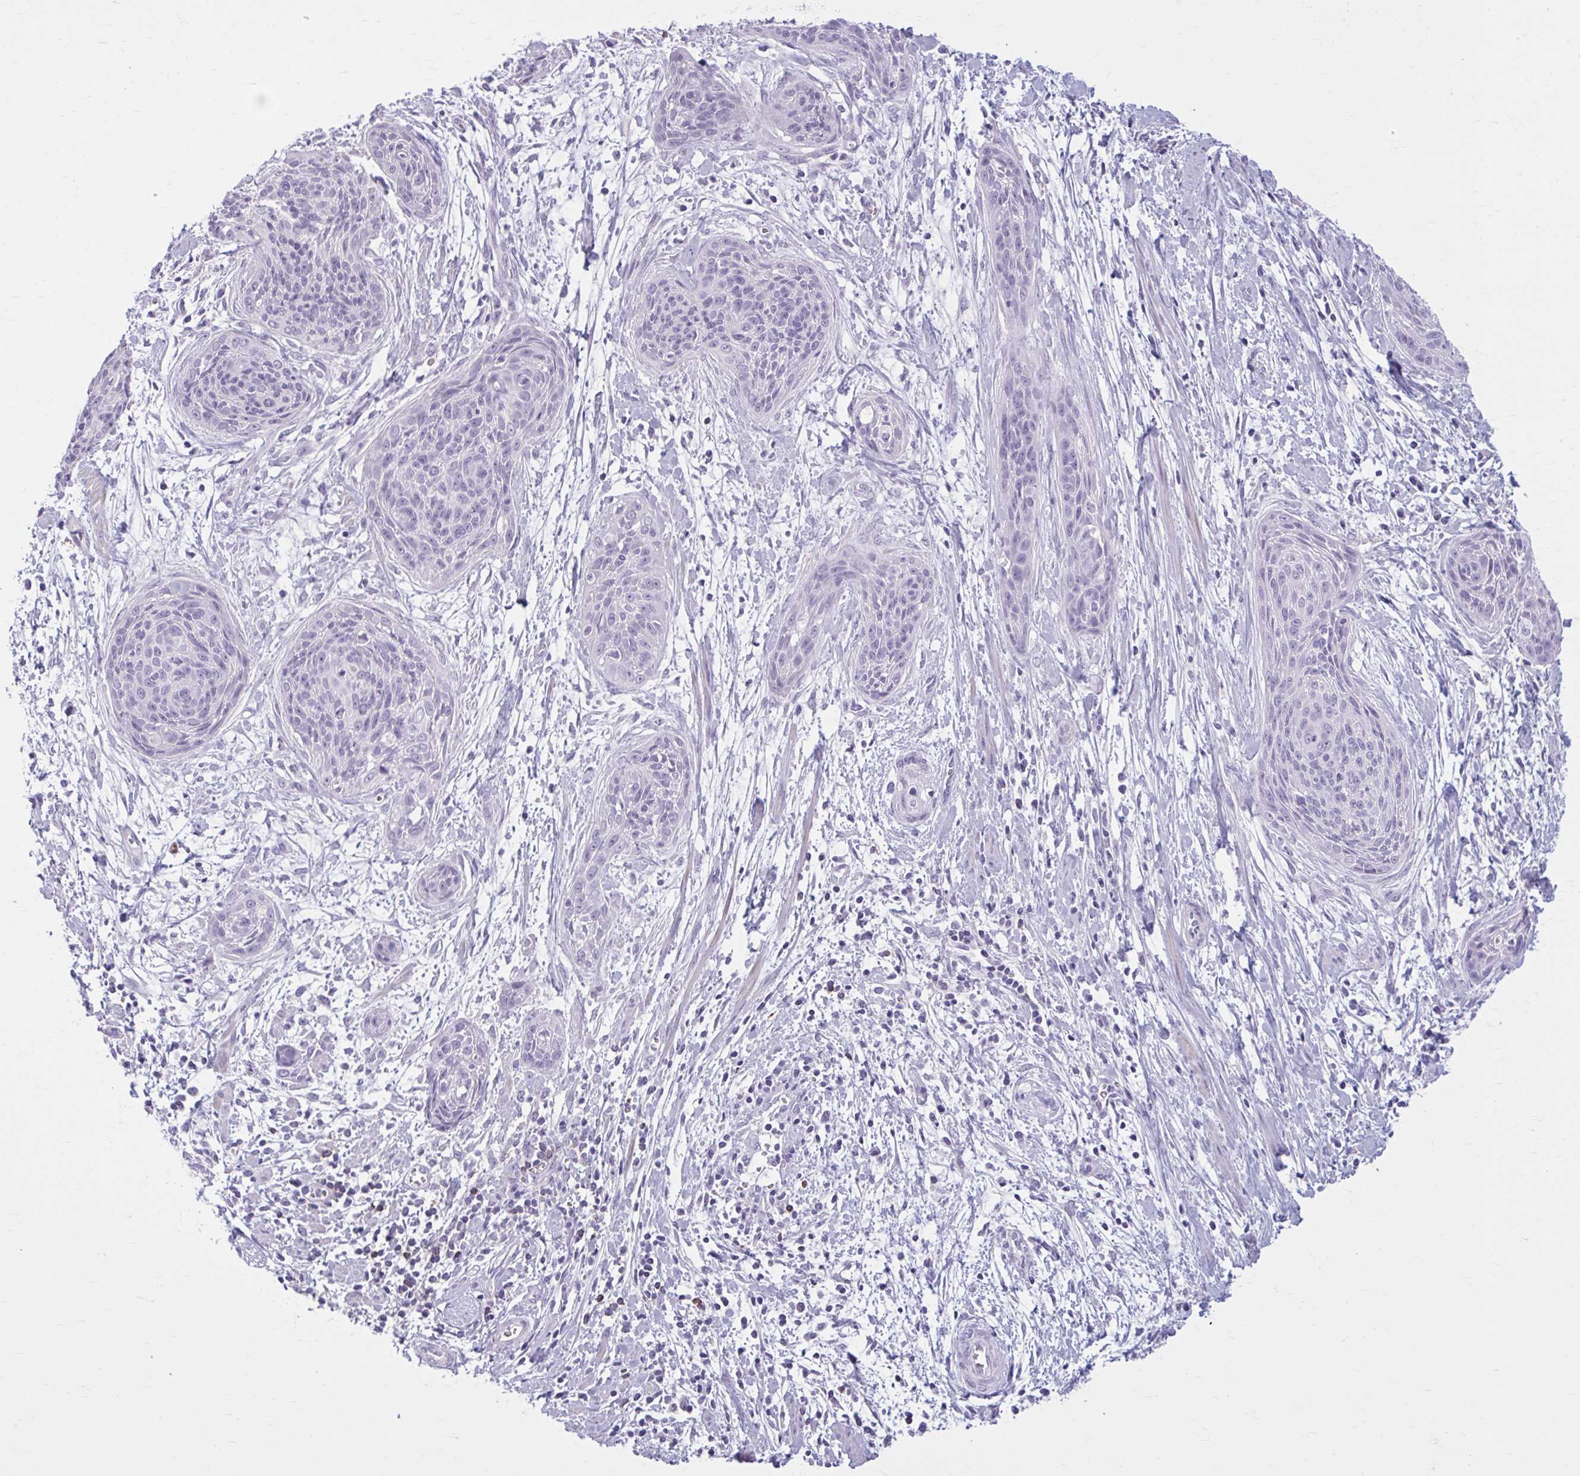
{"staining": {"intensity": "negative", "quantity": "none", "location": "none"}, "tissue": "cervical cancer", "cell_type": "Tumor cells", "image_type": "cancer", "snomed": [{"axis": "morphology", "description": "Squamous cell carcinoma, NOS"}, {"axis": "topography", "description": "Cervix"}], "caption": "This is a image of immunohistochemistry staining of cervical squamous cell carcinoma, which shows no staining in tumor cells. (Immunohistochemistry, brightfield microscopy, high magnification).", "gene": "OR4B1", "patient": {"sex": "female", "age": 55}}